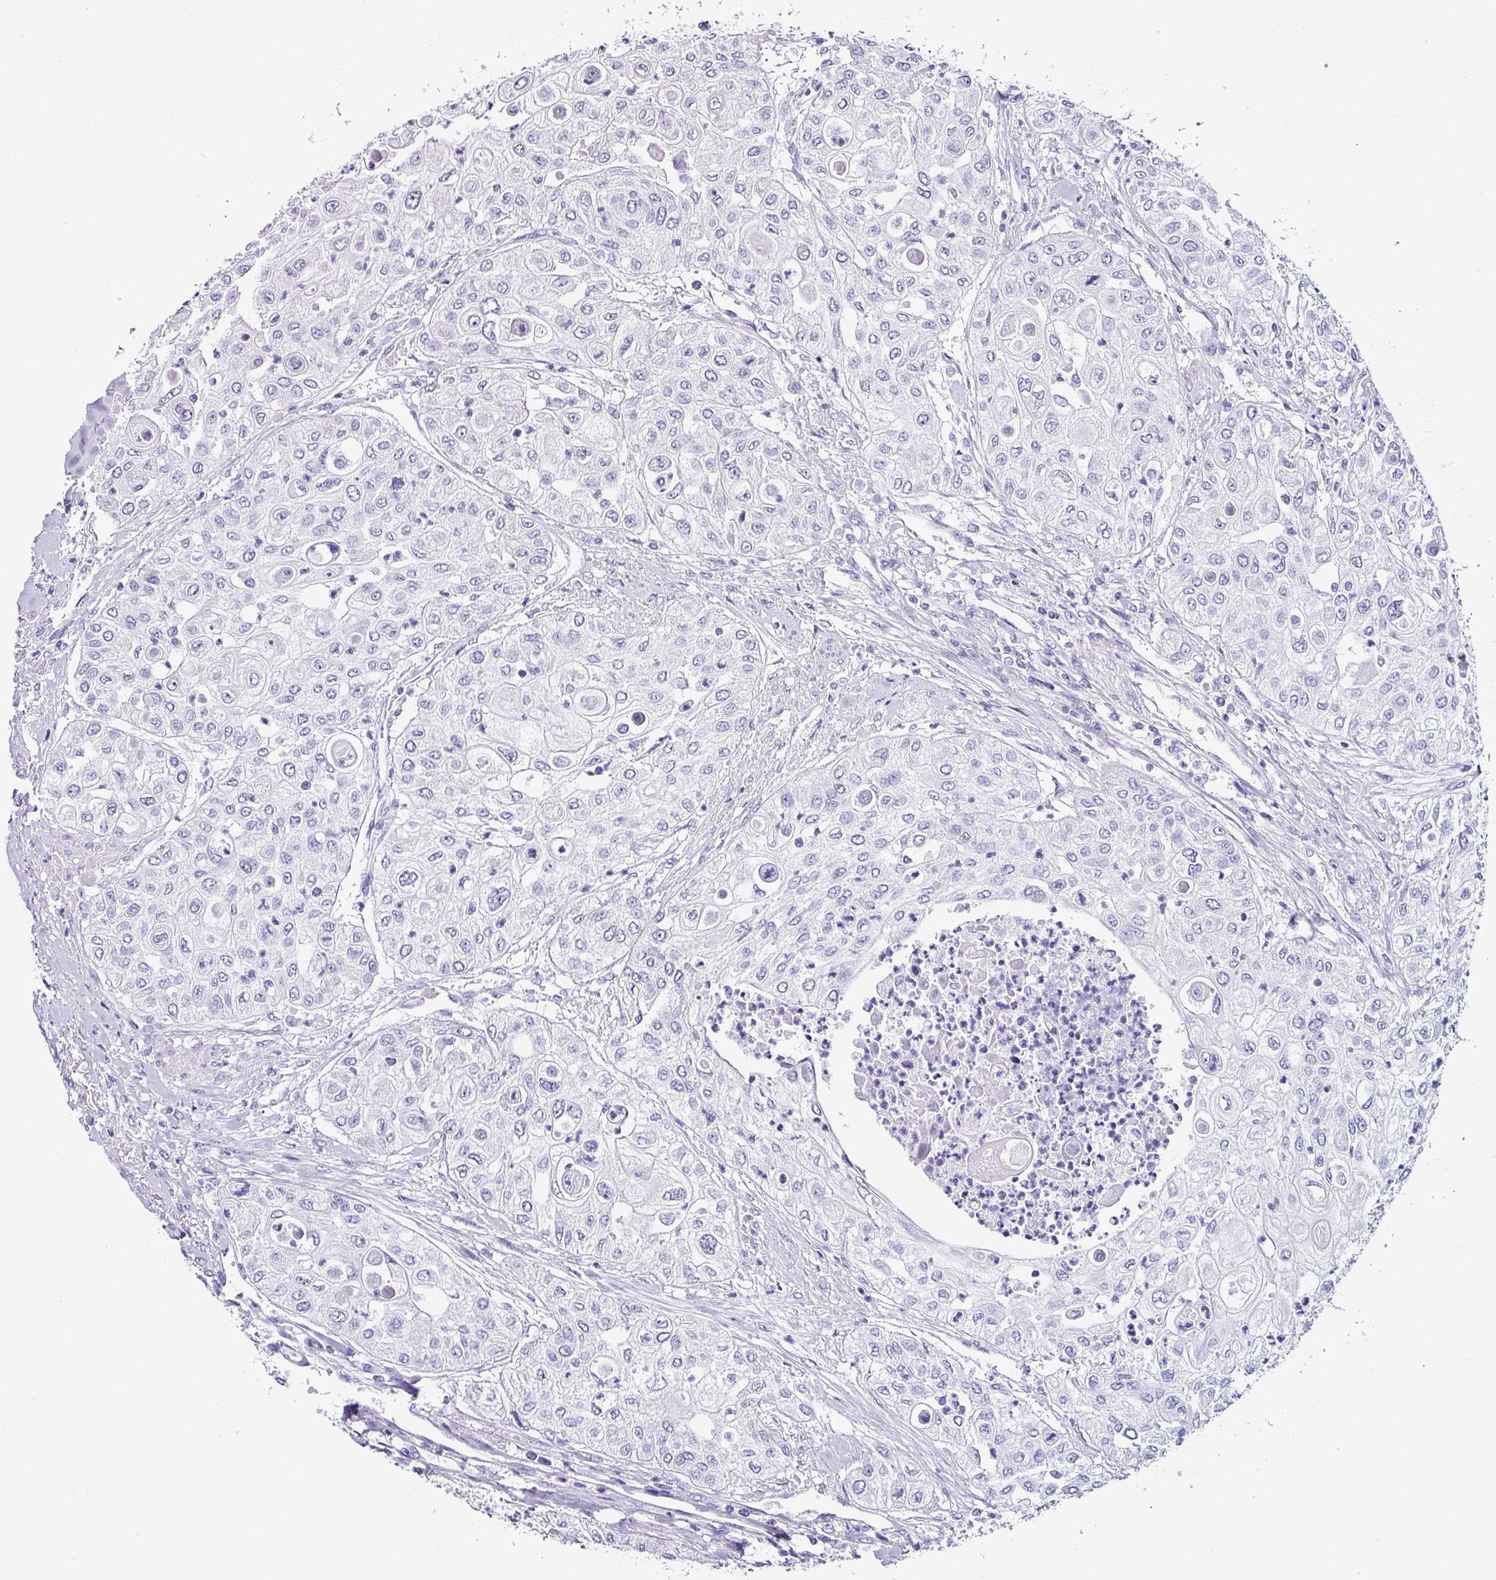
{"staining": {"intensity": "negative", "quantity": "none", "location": "none"}, "tissue": "urothelial cancer", "cell_type": "Tumor cells", "image_type": "cancer", "snomed": [{"axis": "morphology", "description": "Urothelial carcinoma, High grade"}, {"axis": "topography", "description": "Urinary bladder"}], "caption": "High magnification brightfield microscopy of urothelial cancer stained with DAB (3,3'-diaminobenzidine) (brown) and counterstained with hematoxylin (blue): tumor cells show no significant positivity. The staining was performed using DAB (3,3'-diaminobenzidine) to visualize the protein expression in brown, while the nuclei were stained in blue with hematoxylin (Magnification: 20x).", "gene": "NAPSA", "patient": {"sex": "female", "age": 79}}